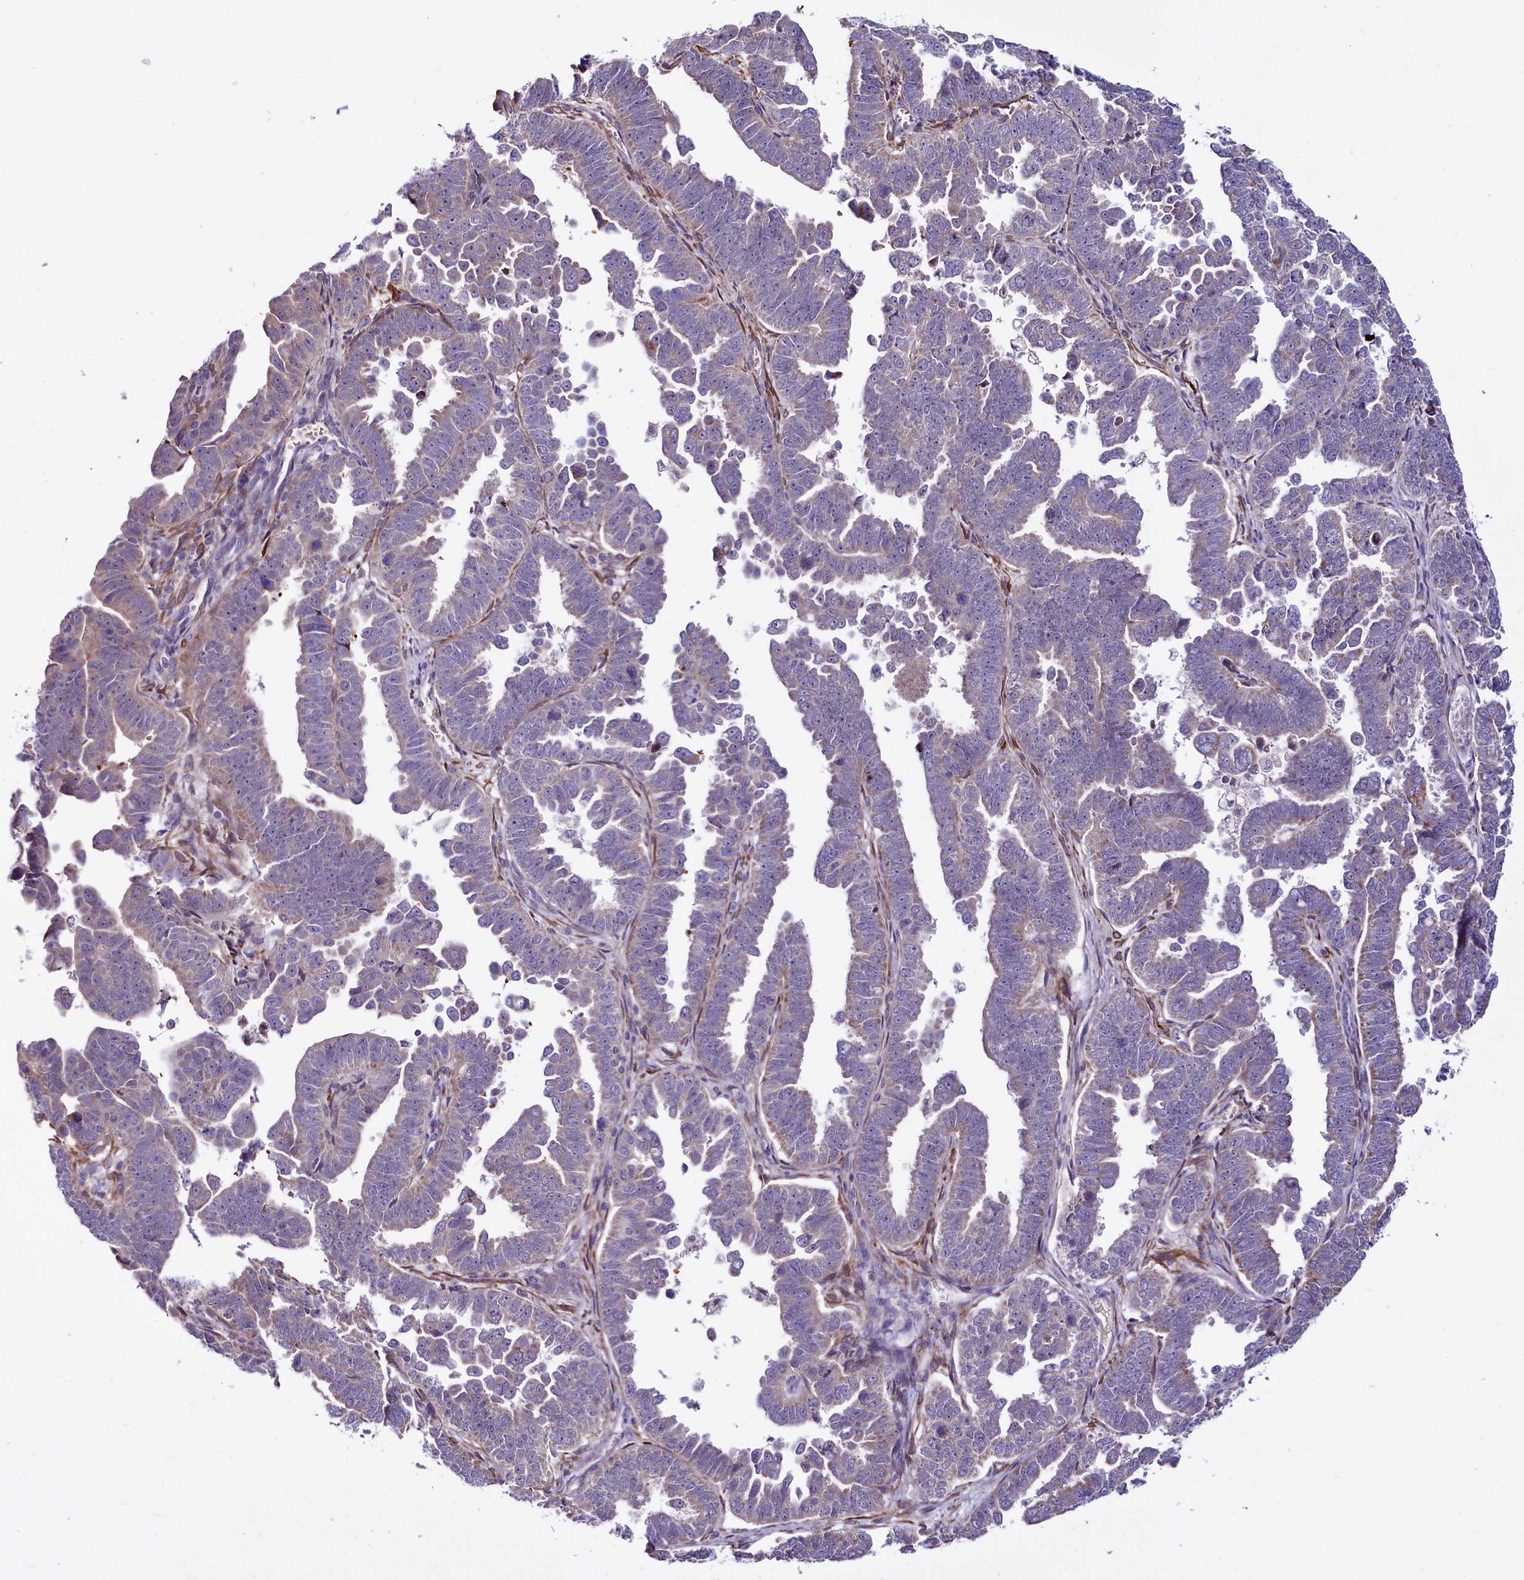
{"staining": {"intensity": "weak", "quantity": "25%-75%", "location": "cytoplasmic/membranous"}, "tissue": "endometrial cancer", "cell_type": "Tumor cells", "image_type": "cancer", "snomed": [{"axis": "morphology", "description": "Adenocarcinoma, NOS"}, {"axis": "topography", "description": "Endometrium"}], "caption": "A brown stain shows weak cytoplasmic/membranous expression of a protein in human endometrial adenocarcinoma tumor cells. (DAB = brown stain, brightfield microscopy at high magnification).", "gene": "CEP295", "patient": {"sex": "female", "age": 75}}